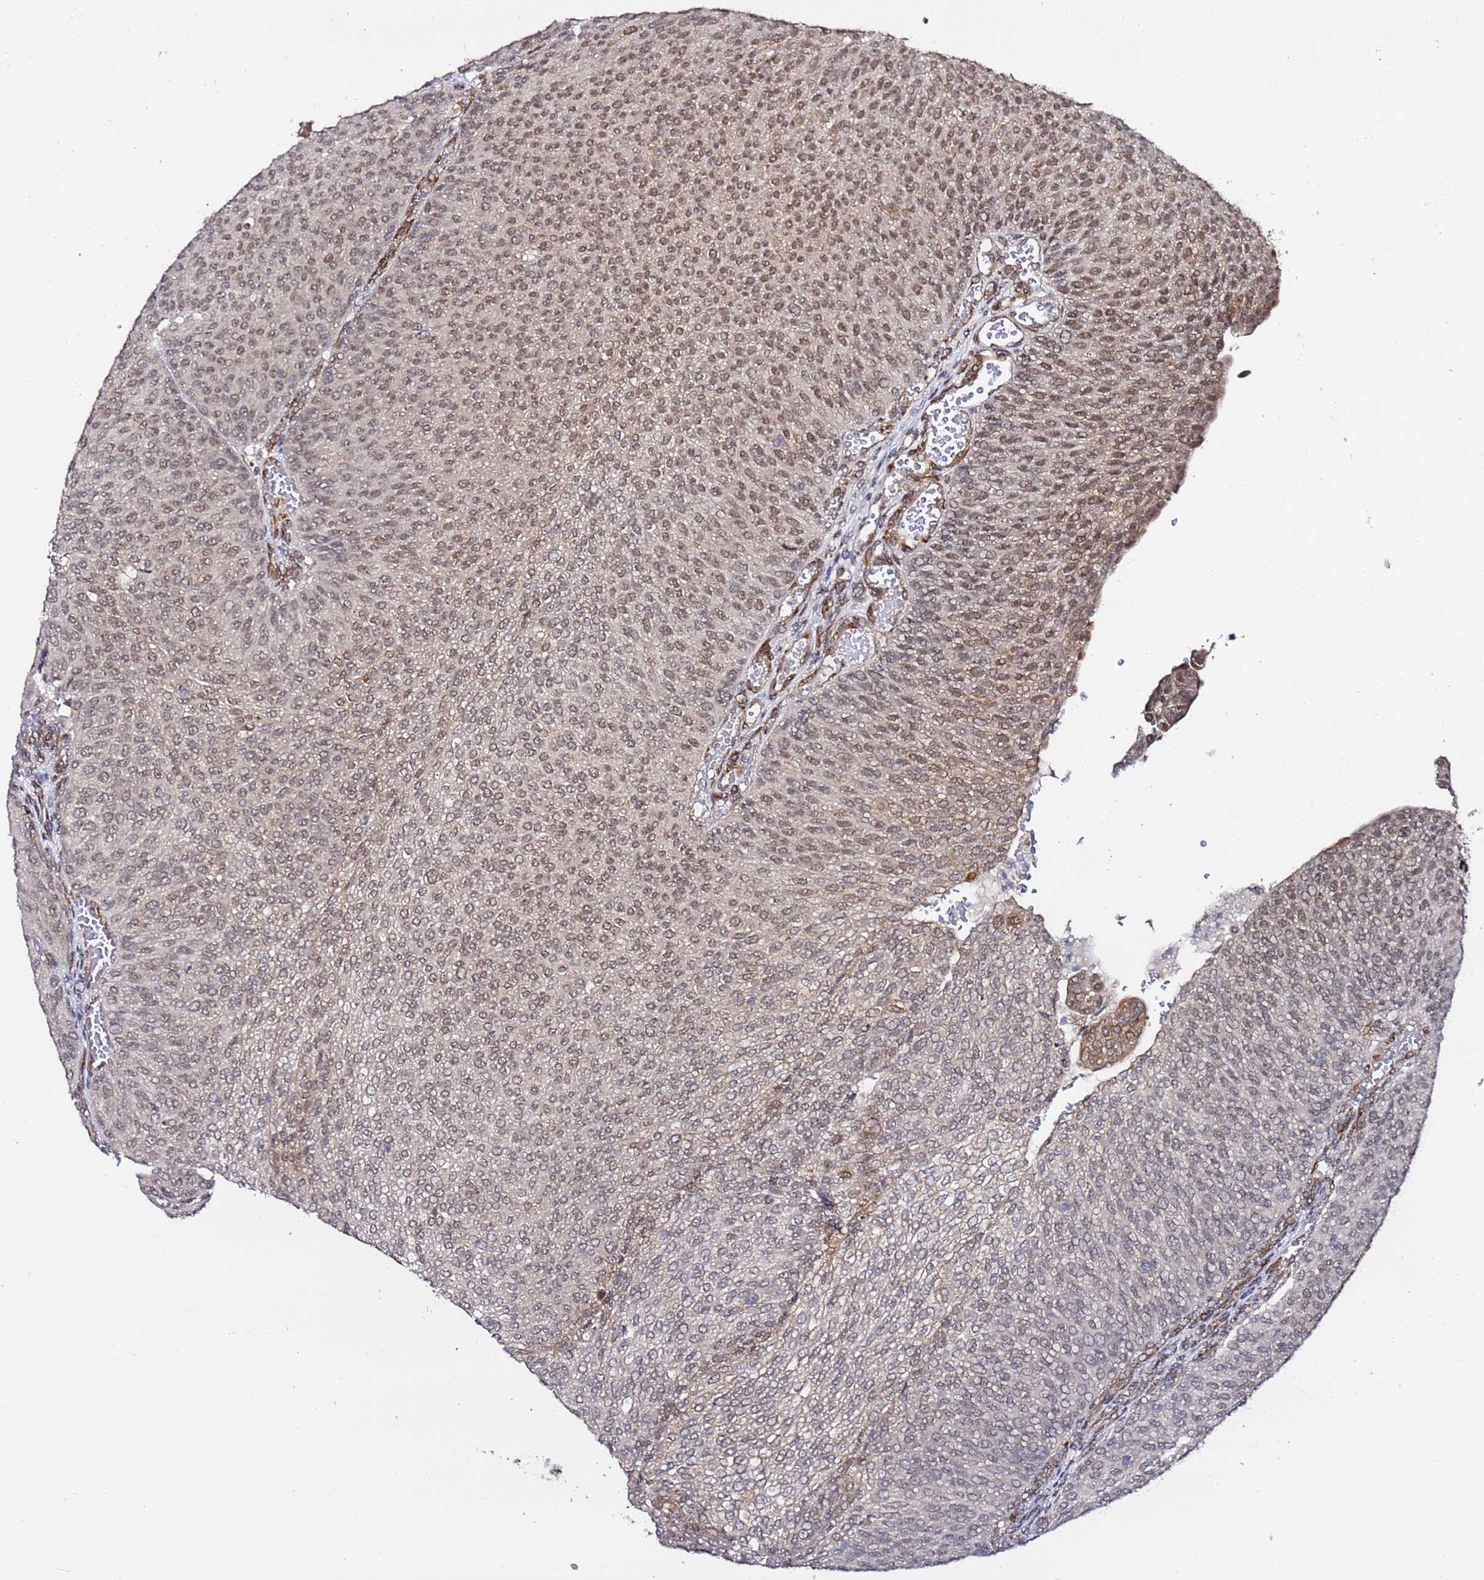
{"staining": {"intensity": "weak", "quantity": "25%-75%", "location": "nuclear"}, "tissue": "urothelial cancer", "cell_type": "Tumor cells", "image_type": "cancer", "snomed": [{"axis": "morphology", "description": "Urothelial carcinoma, High grade"}, {"axis": "topography", "description": "Urinary bladder"}], "caption": "Protein staining of urothelial cancer tissue shows weak nuclear positivity in approximately 25%-75% of tumor cells.", "gene": "POLR2D", "patient": {"sex": "female", "age": 79}}